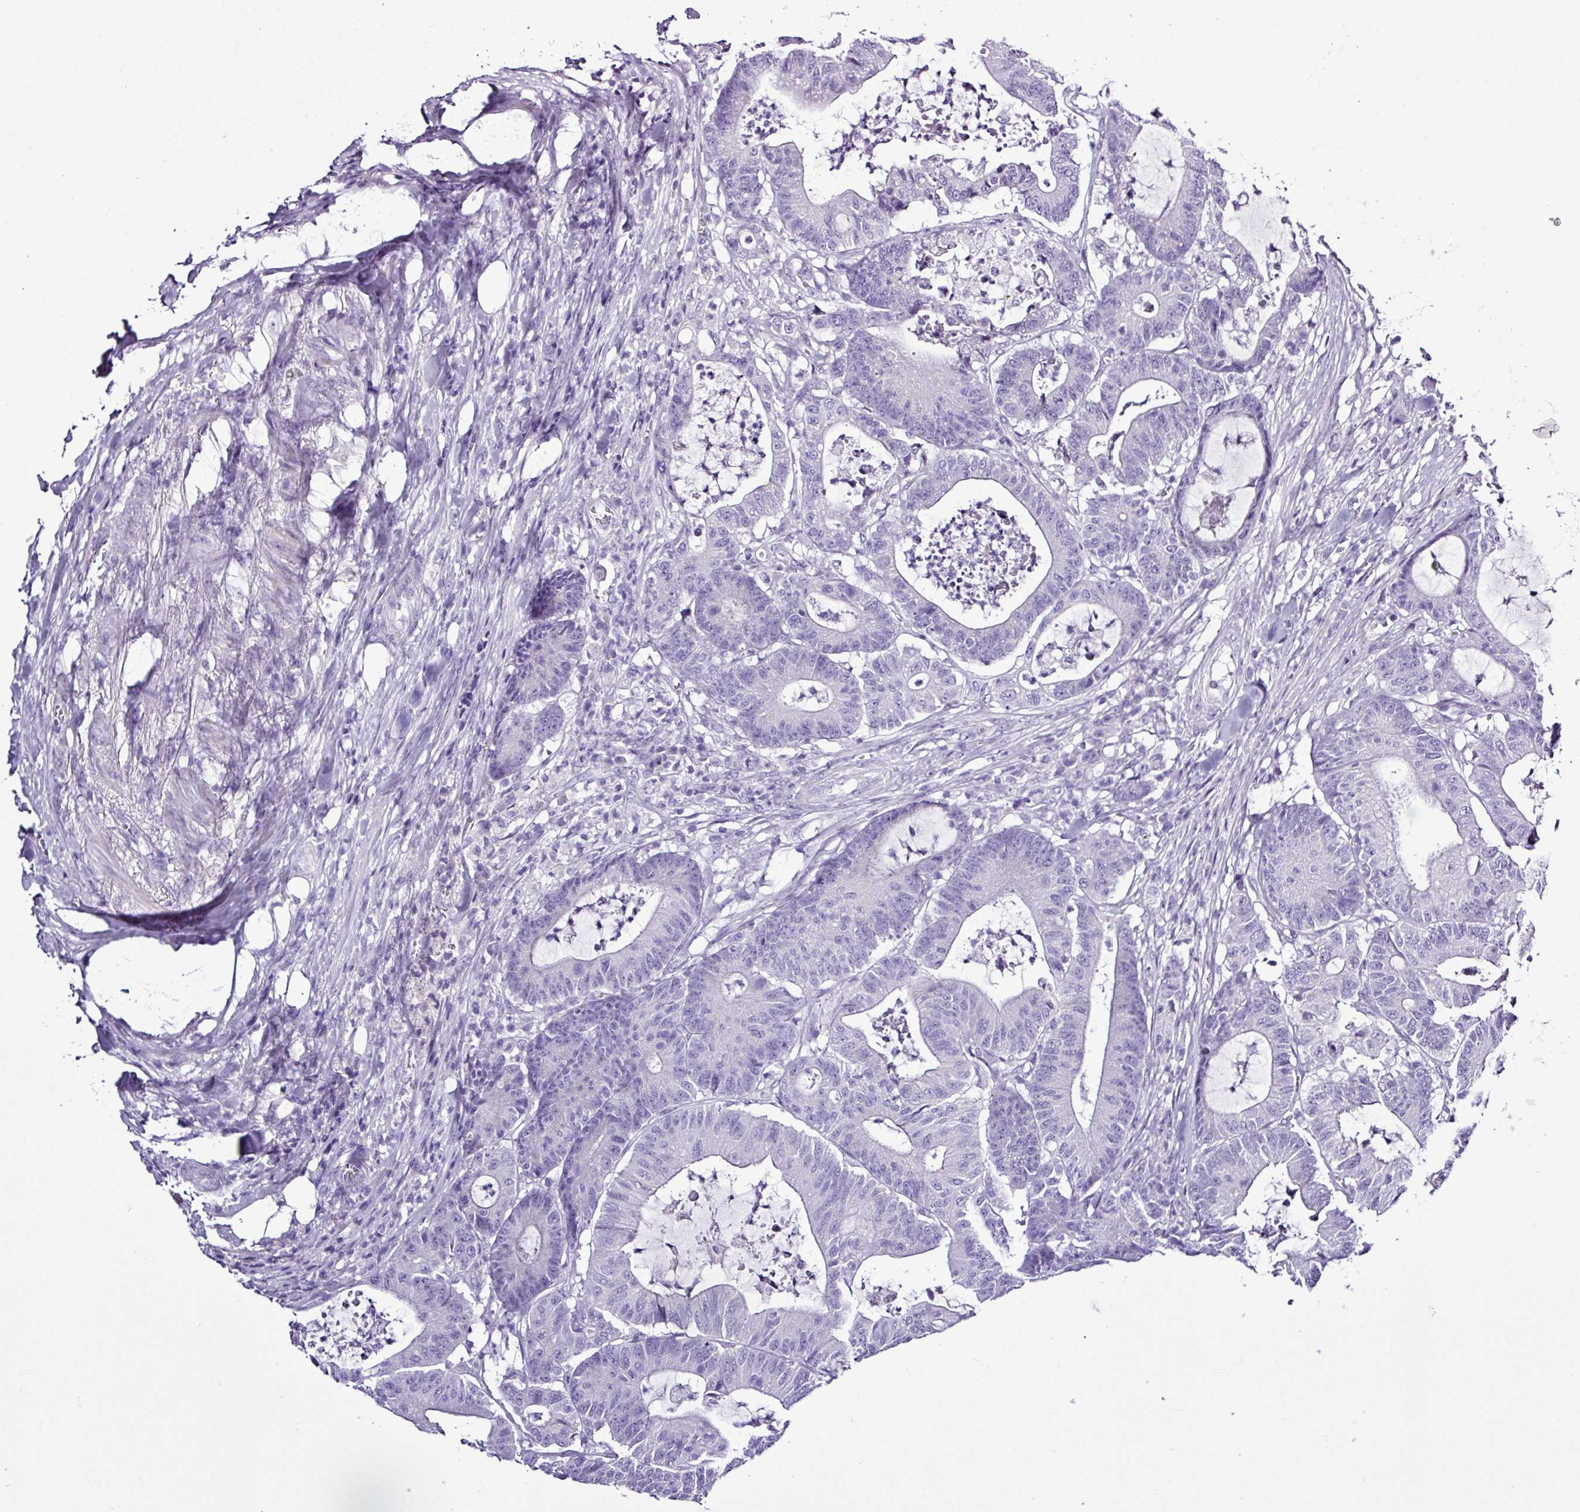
{"staining": {"intensity": "negative", "quantity": "none", "location": "none"}, "tissue": "colorectal cancer", "cell_type": "Tumor cells", "image_type": "cancer", "snomed": [{"axis": "morphology", "description": "Adenocarcinoma, NOS"}, {"axis": "topography", "description": "Colon"}], "caption": "There is no significant expression in tumor cells of colorectal adenocarcinoma. Brightfield microscopy of immunohistochemistry (IHC) stained with DAB (brown) and hematoxylin (blue), captured at high magnification.", "gene": "ALDH3A1", "patient": {"sex": "female", "age": 84}}